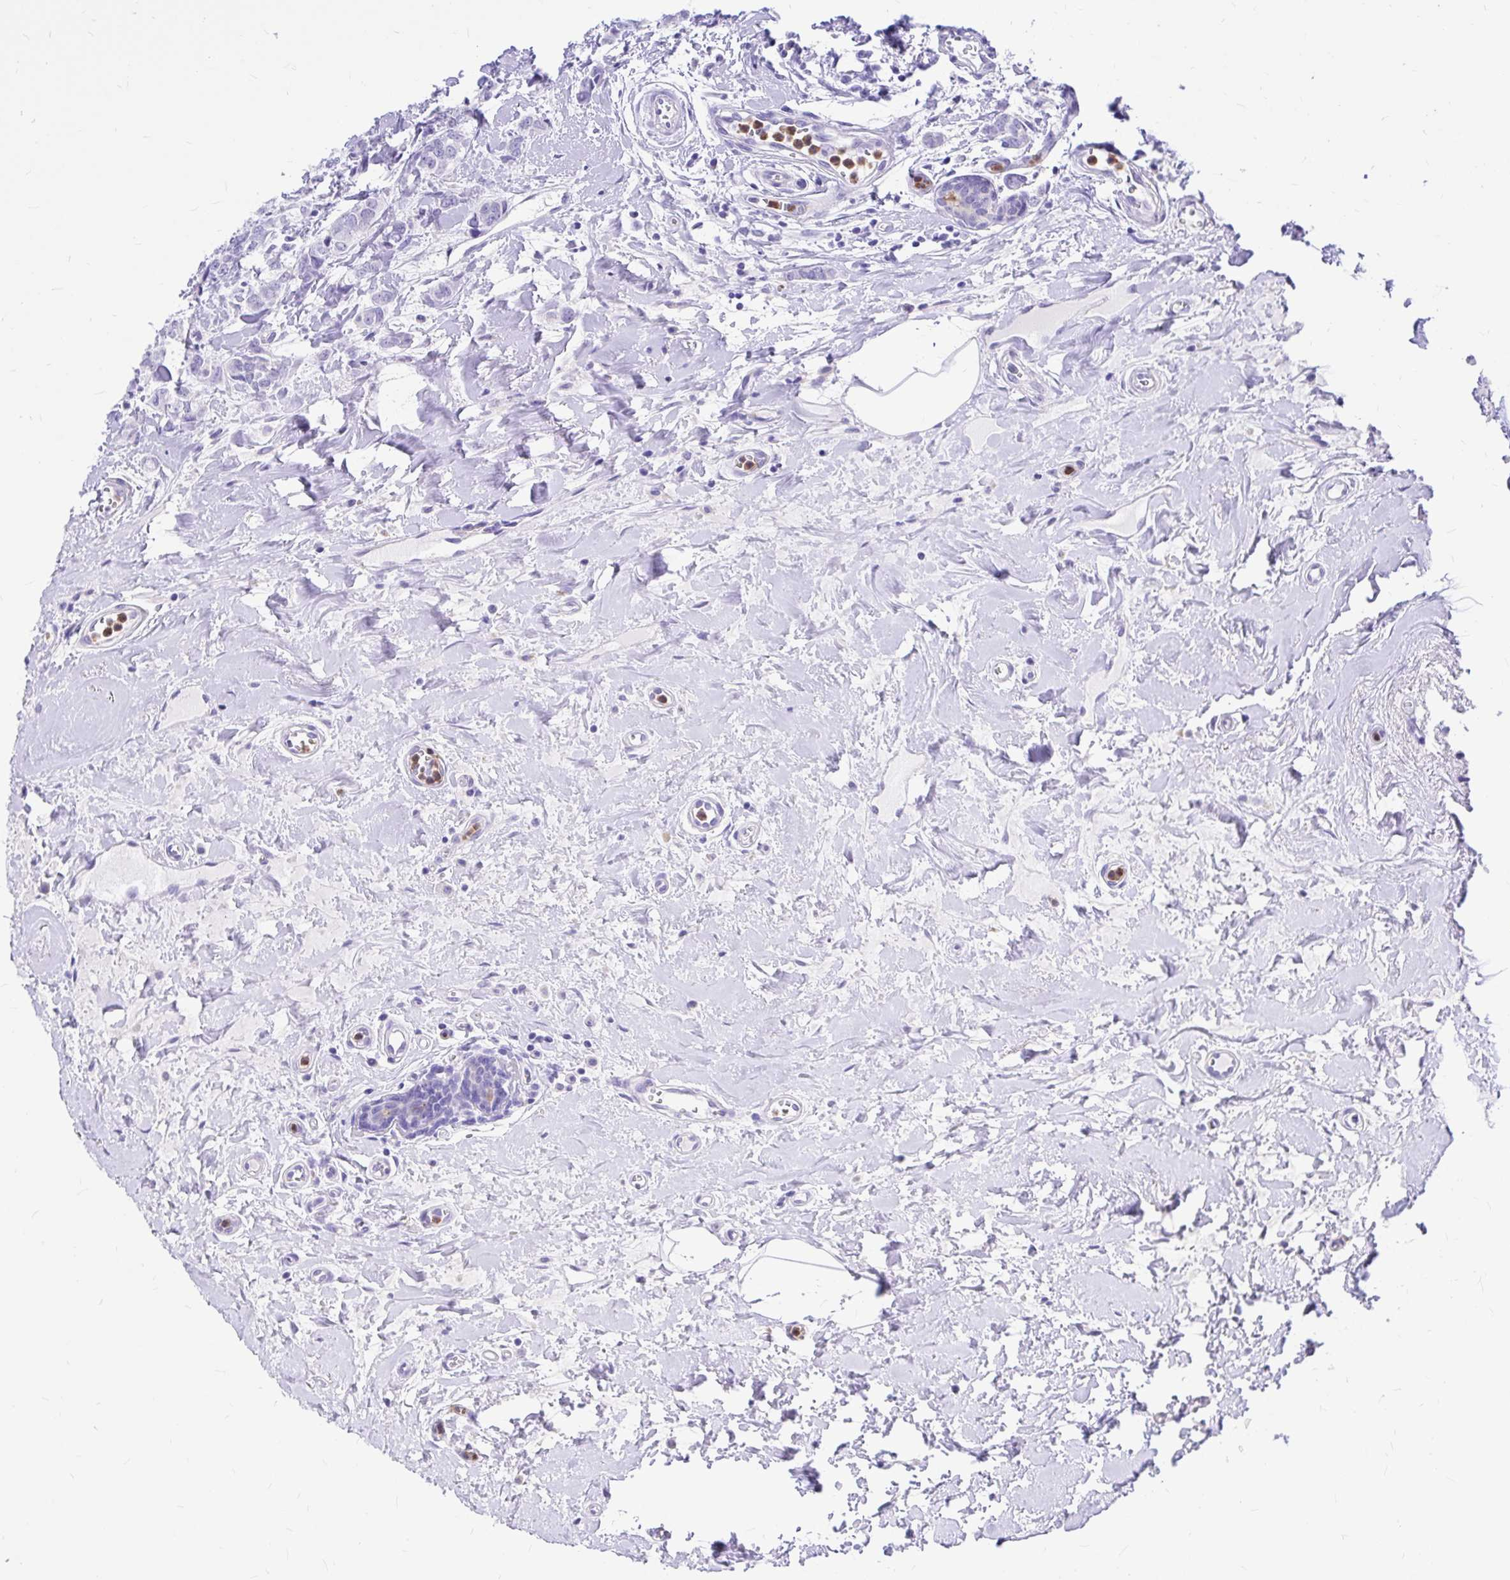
{"staining": {"intensity": "negative", "quantity": "none", "location": "none"}, "tissue": "breast cancer", "cell_type": "Tumor cells", "image_type": "cancer", "snomed": [{"axis": "morphology", "description": "Duct carcinoma"}, {"axis": "topography", "description": "Breast"}], "caption": "Immunohistochemical staining of breast cancer (invasive ductal carcinoma) shows no significant positivity in tumor cells.", "gene": "CLEC1B", "patient": {"sex": "female", "age": 61}}